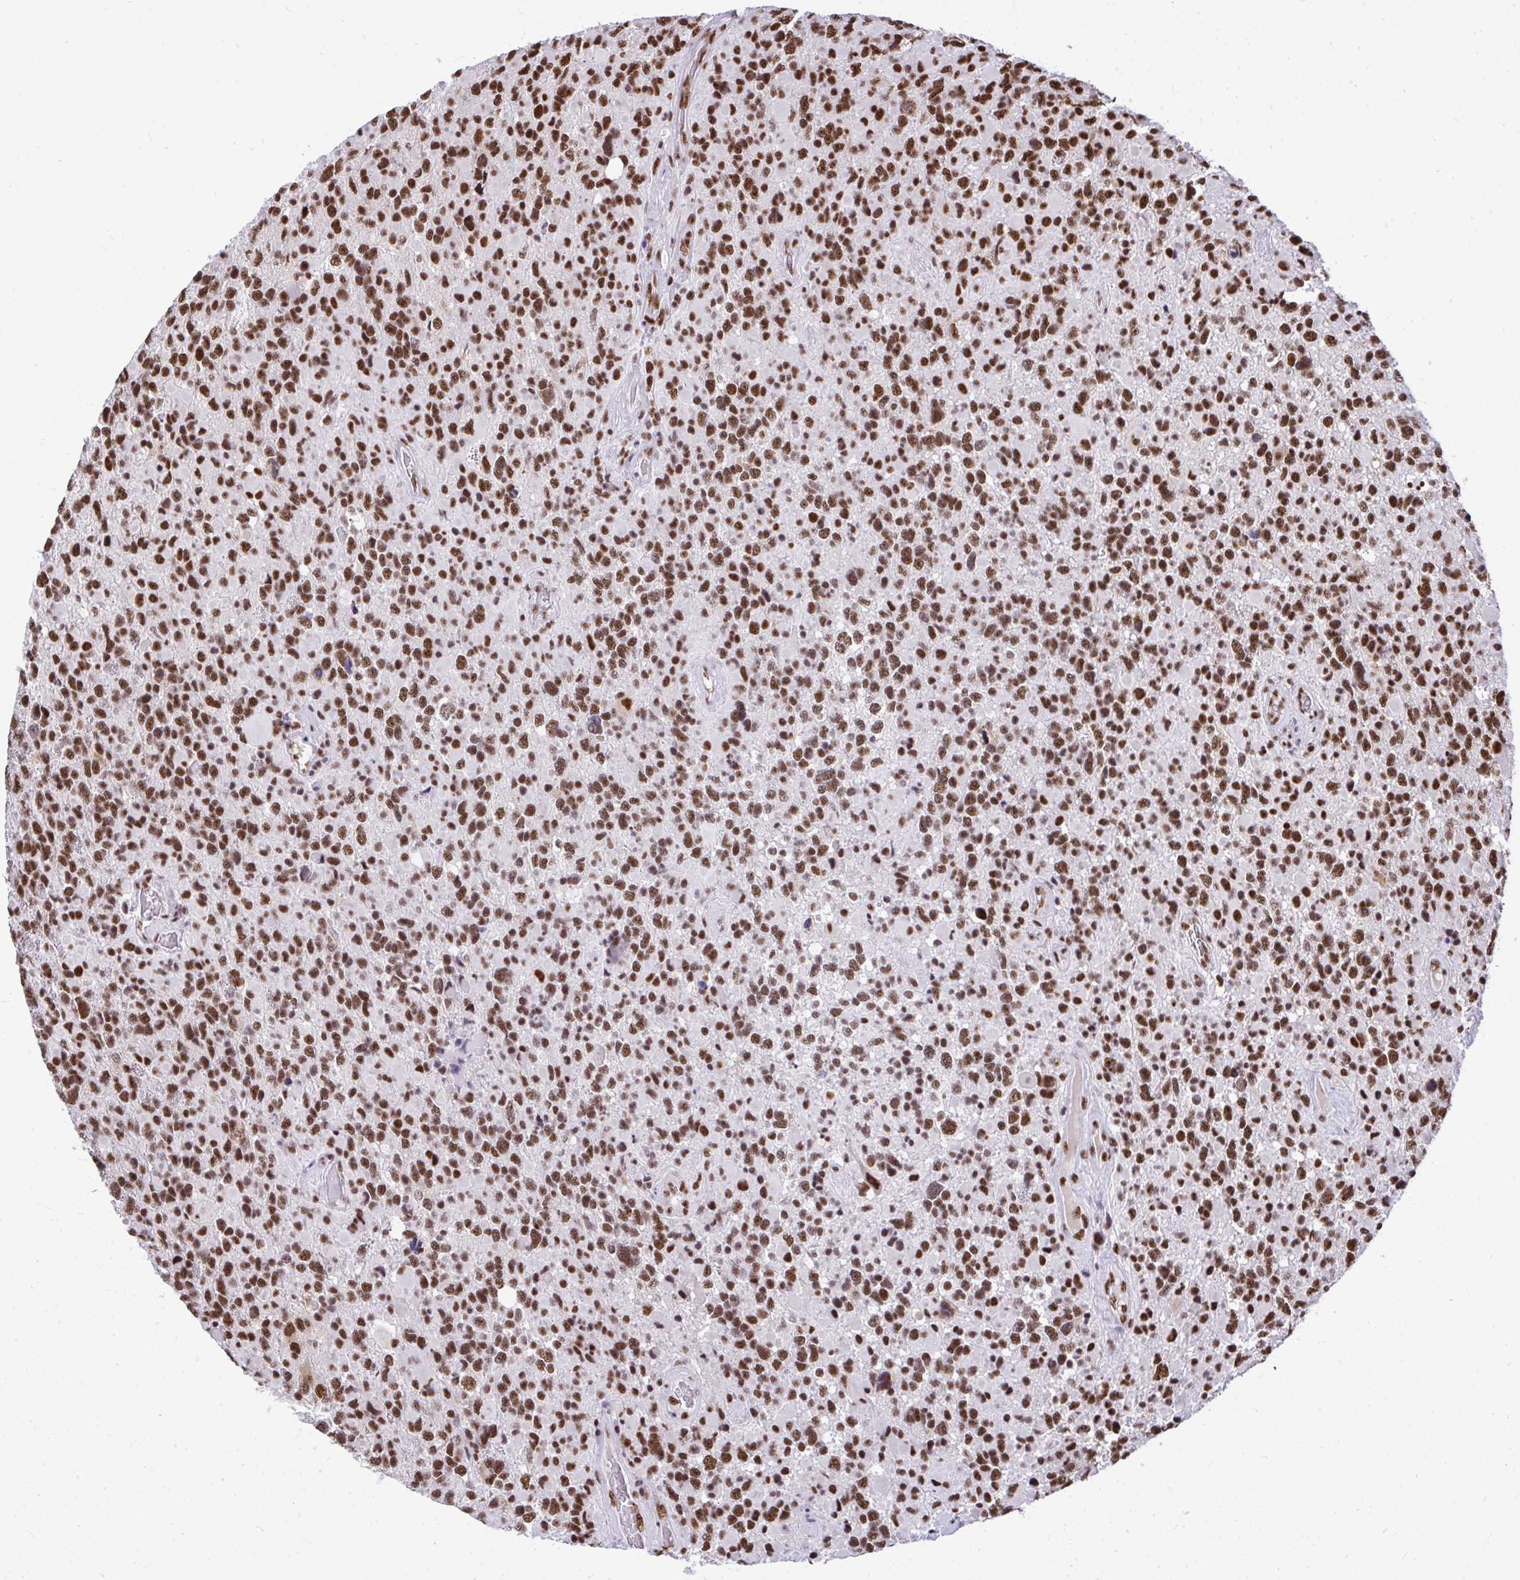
{"staining": {"intensity": "moderate", "quantity": ">75%", "location": "nuclear"}, "tissue": "glioma", "cell_type": "Tumor cells", "image_type": "cancer", "snomed": [{"axis": "morphology", "description": "Glioma, malignant, High grade"}, {"axis": "topography", "description": "Brain"}], "caption": "High-magnification brightfield microscopy of glioma stained with DAB (brown) and counterstained with hematoxylin (blue). tumor cells exhibit moderate nuclear expression is seen in approximately>75% of cells.", "gene": "PRPF19", "patient": {"sex": "female", "age": 40}}